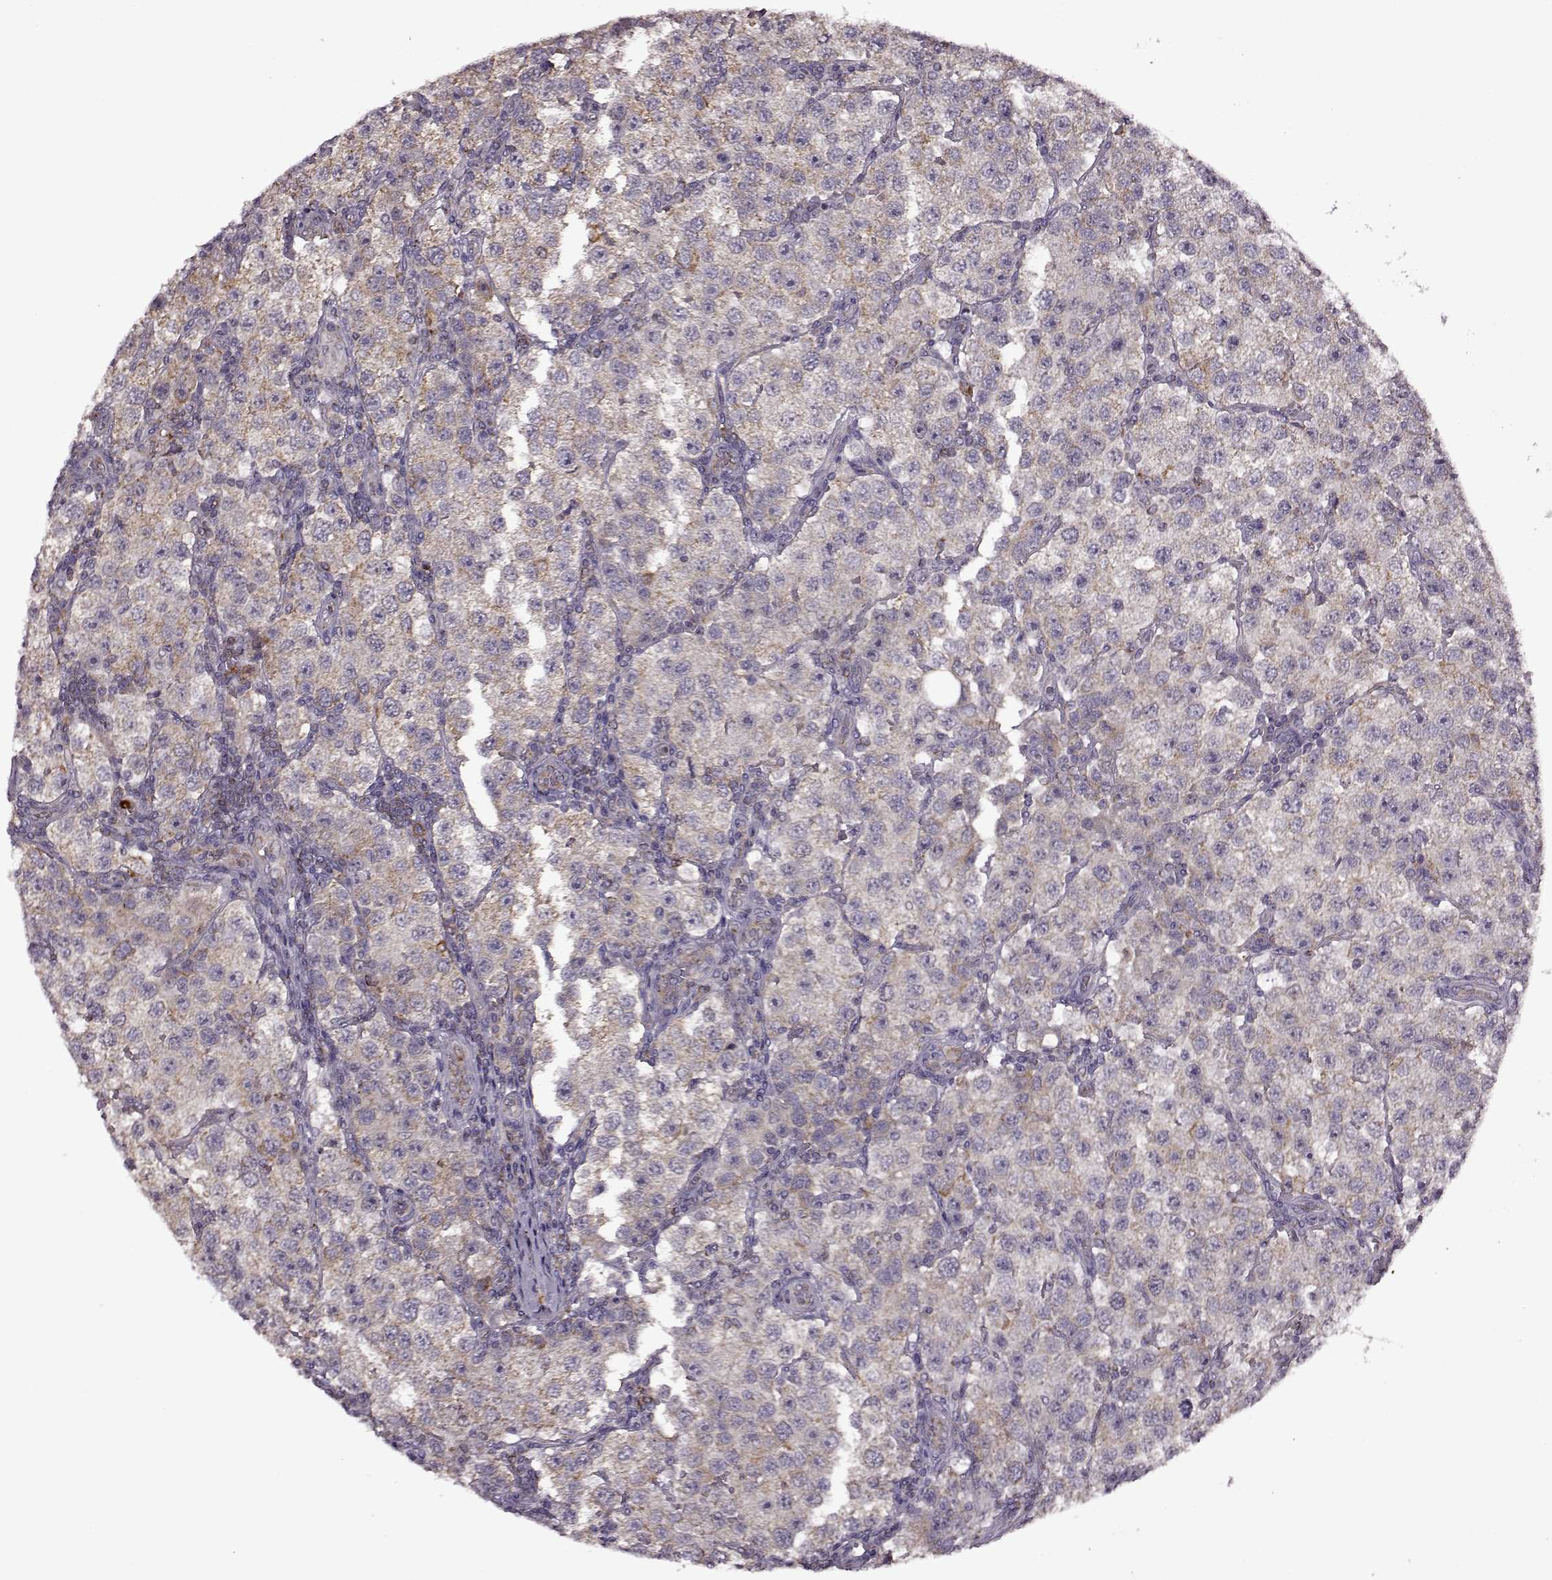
{"staining": {"intensity": "moderate", "quantity": ">75%", "location": "cytoplasmic/membranous"}, "tissue": "testis cancer", "cell_type": "Tumor cells", "image_type": "cancer", "snomed": [{"axis": "morphology", "description": "Seminoma, NOS"}, {"axis": "topography", "description": "Testis"}], "caption": "Human seminoma (testis) stained with a protein marker shows moderate staining in tumor cells.", "gene": "MTSS1", "patient": {"sex": "male", "age": 37}}